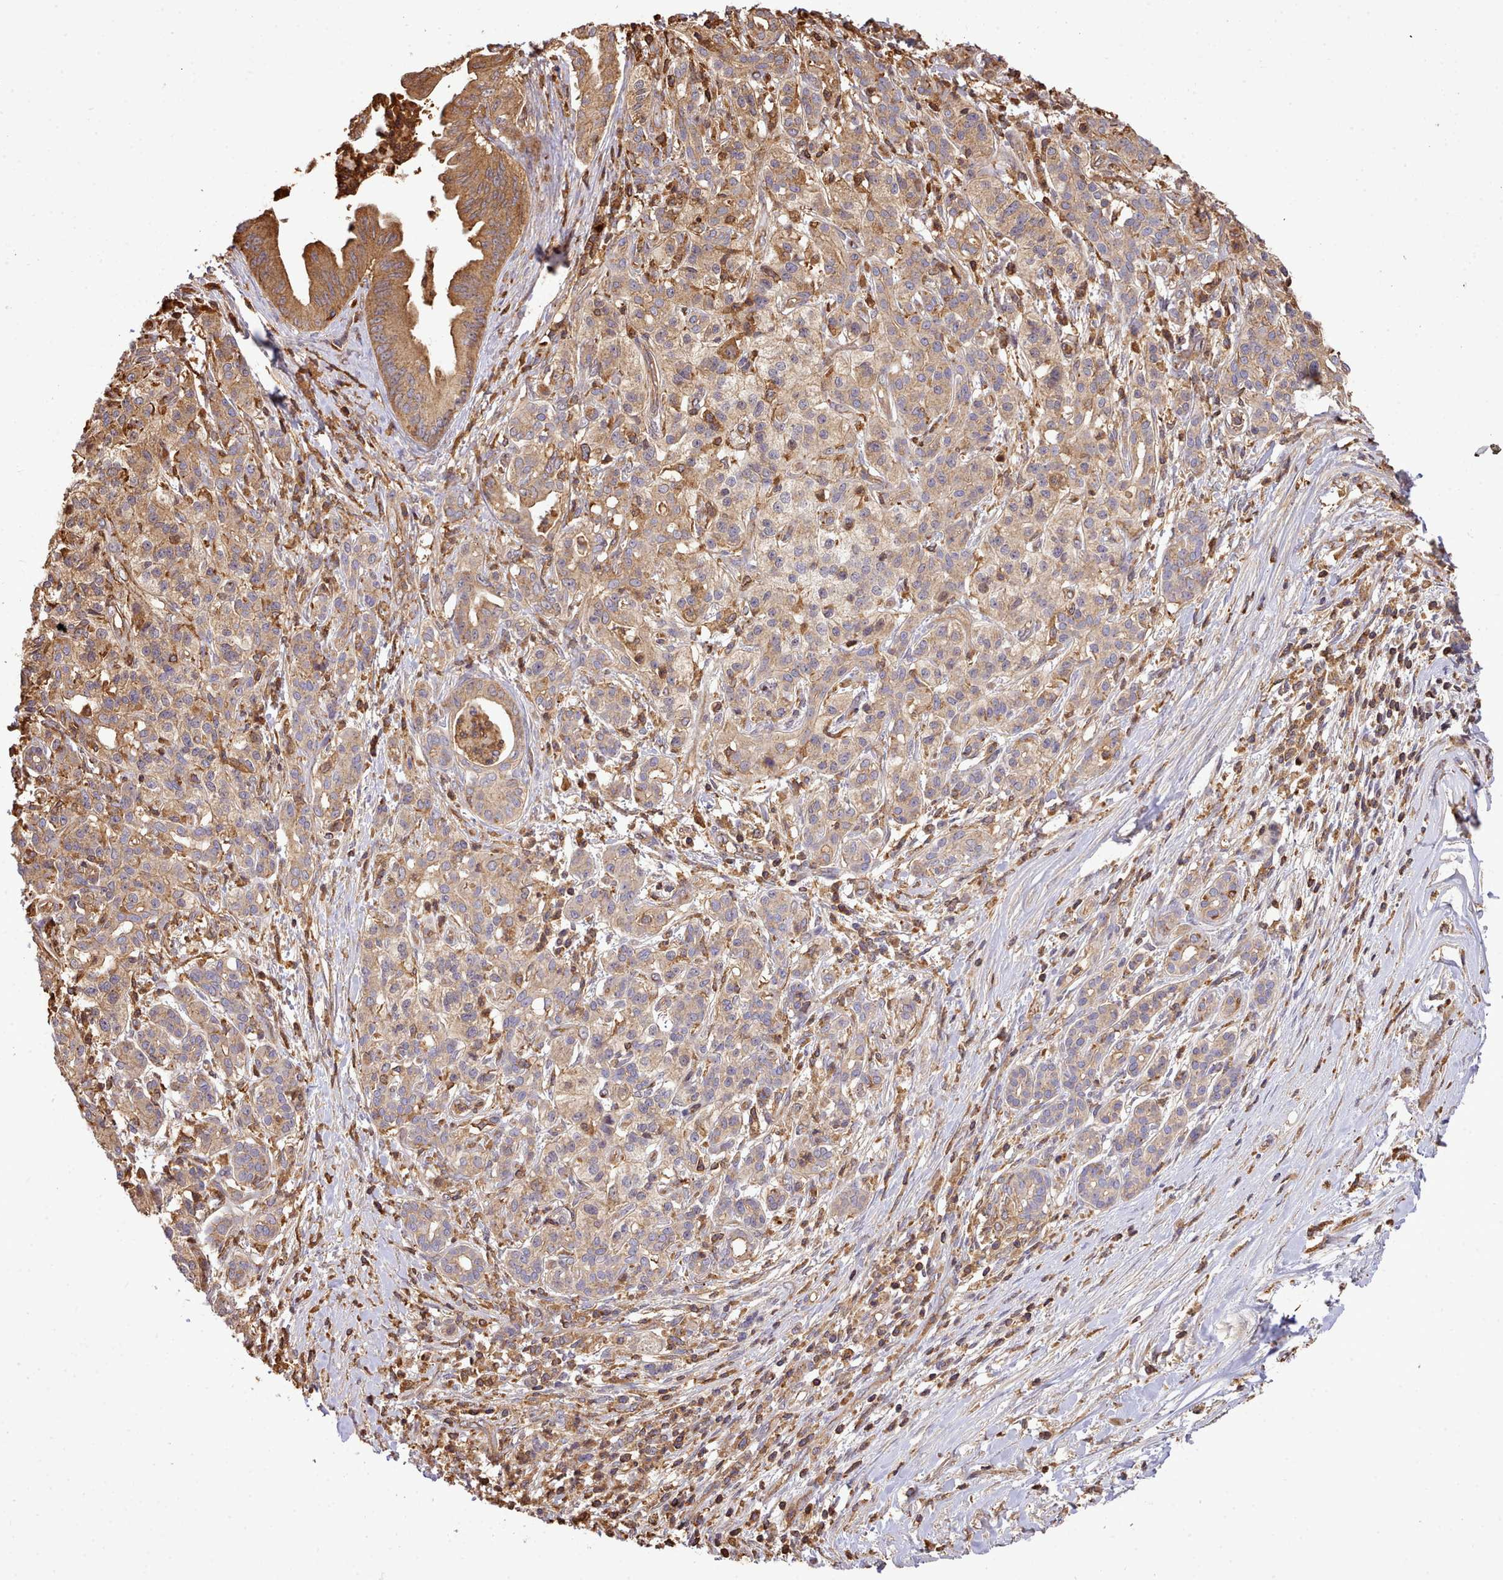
{"staining": {"intensity": "moderate", "quantity": ">75%", "location": "cytoplasmic/membranous"}, "tissue": "pancreatic cancer", "cell_type": "Tumor cells", "image_type": "cancer", "snomed": [{"axis": "morphology", "description": "Adenocarcinoma, NOS"}, {"axis": "topography", "description": "Pancreas"}], "caption": "A micrograph of human pancreatic adenocarcinoma stained for a protein exhibits moderate cytoplasmic/membranous brown staining in tumor cells.", "gene": "CAPZA1", "patient": {"sex": "male", "age": 58}}